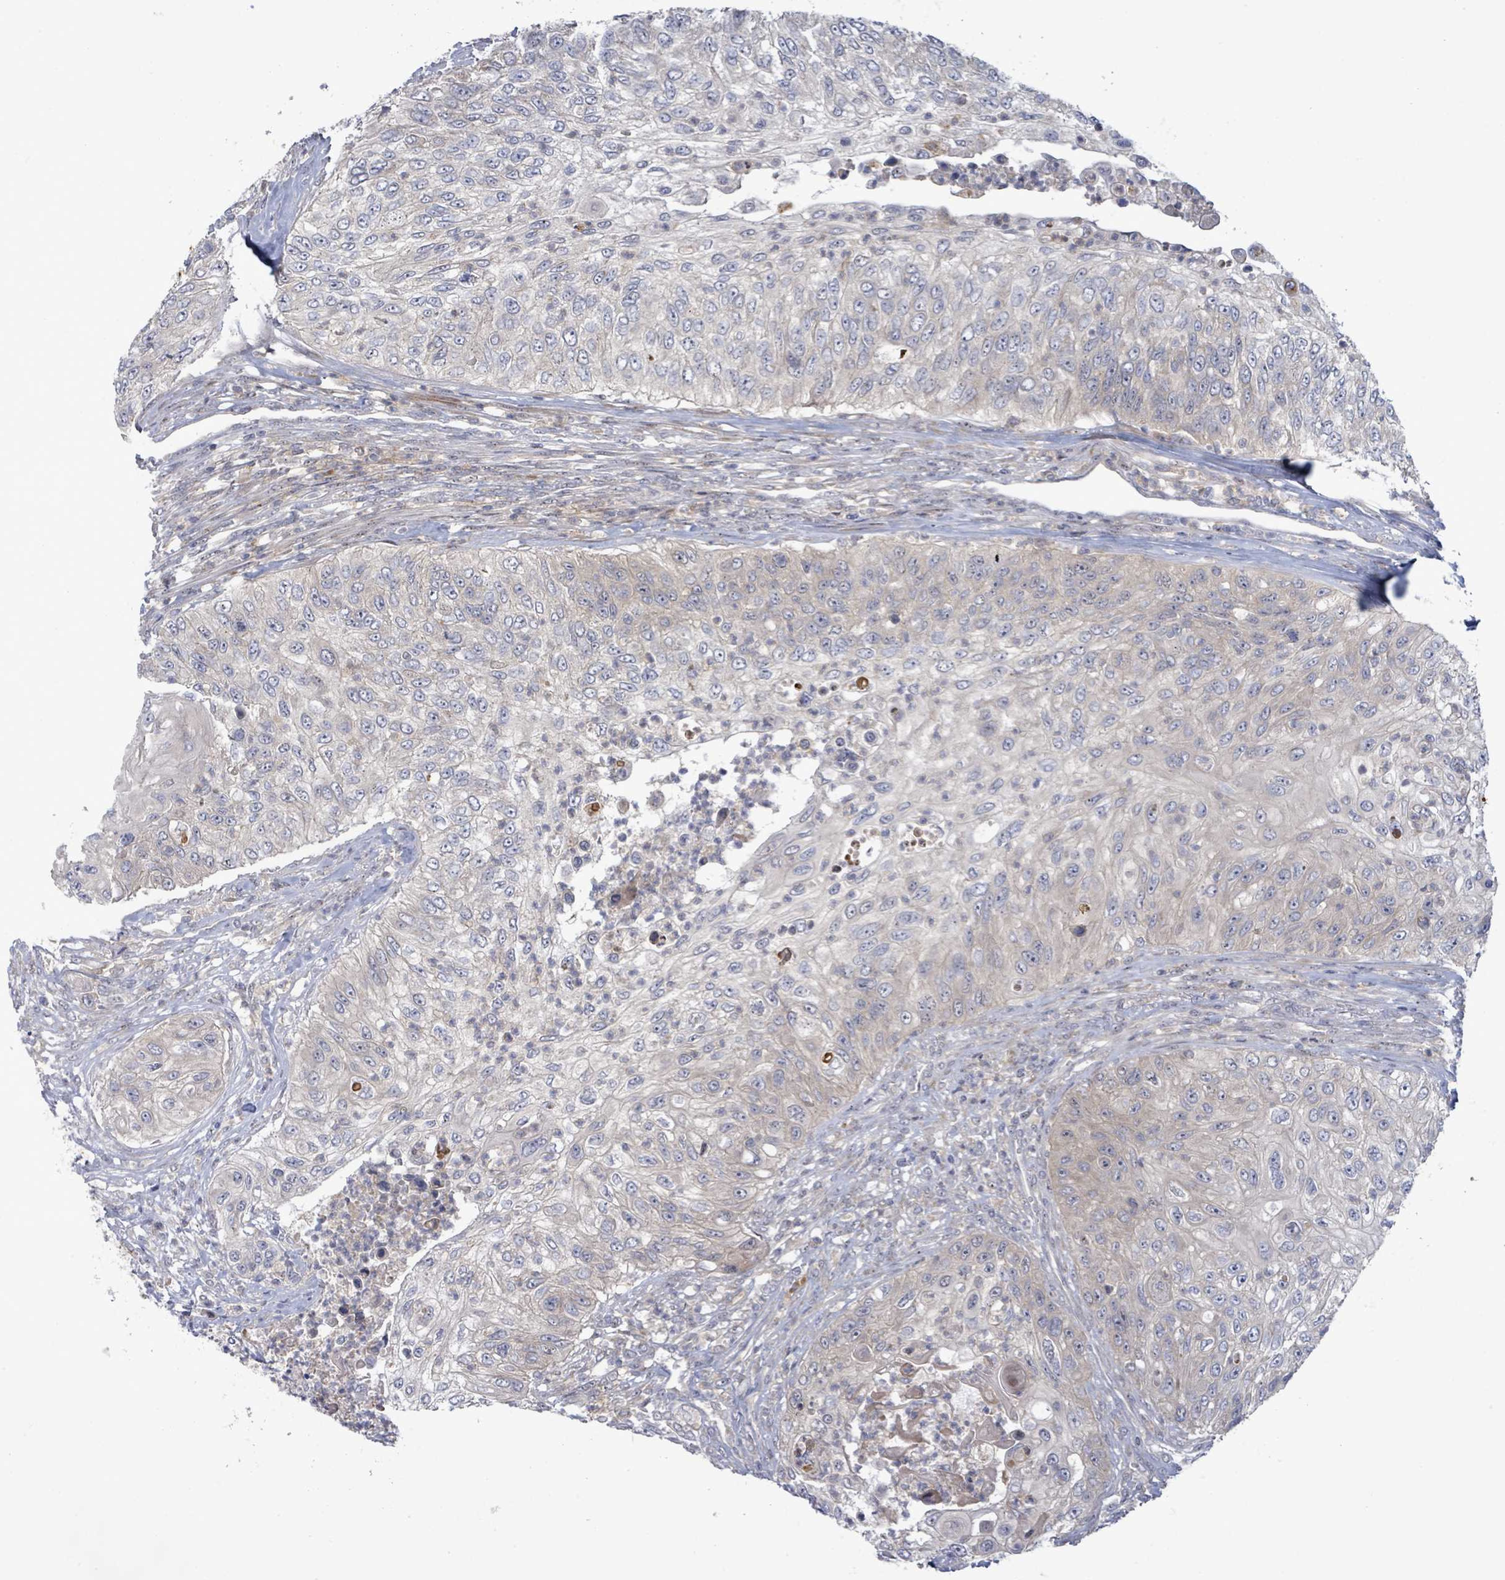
{"staining": {"intensity": "weak", "quantity": "<25%", "location": "cytoplasmic/membranous"}, "tissue": "urothelial cancer", "cell_type": "Tumor cells", "image_type": "cancer", "snomed": [{"axis": "morphology", "description": "Urothelial carcinoma, High grade"}, {"axis": "topography", "description": "Urinary bladder"}], "caption": "This is an immunohistochemistry (IHC) micrograph of urothelial cancer. There is no expression in tumor cells.", "gene": "SLIT3", "patient": {"sex": "female", "age": 60}}